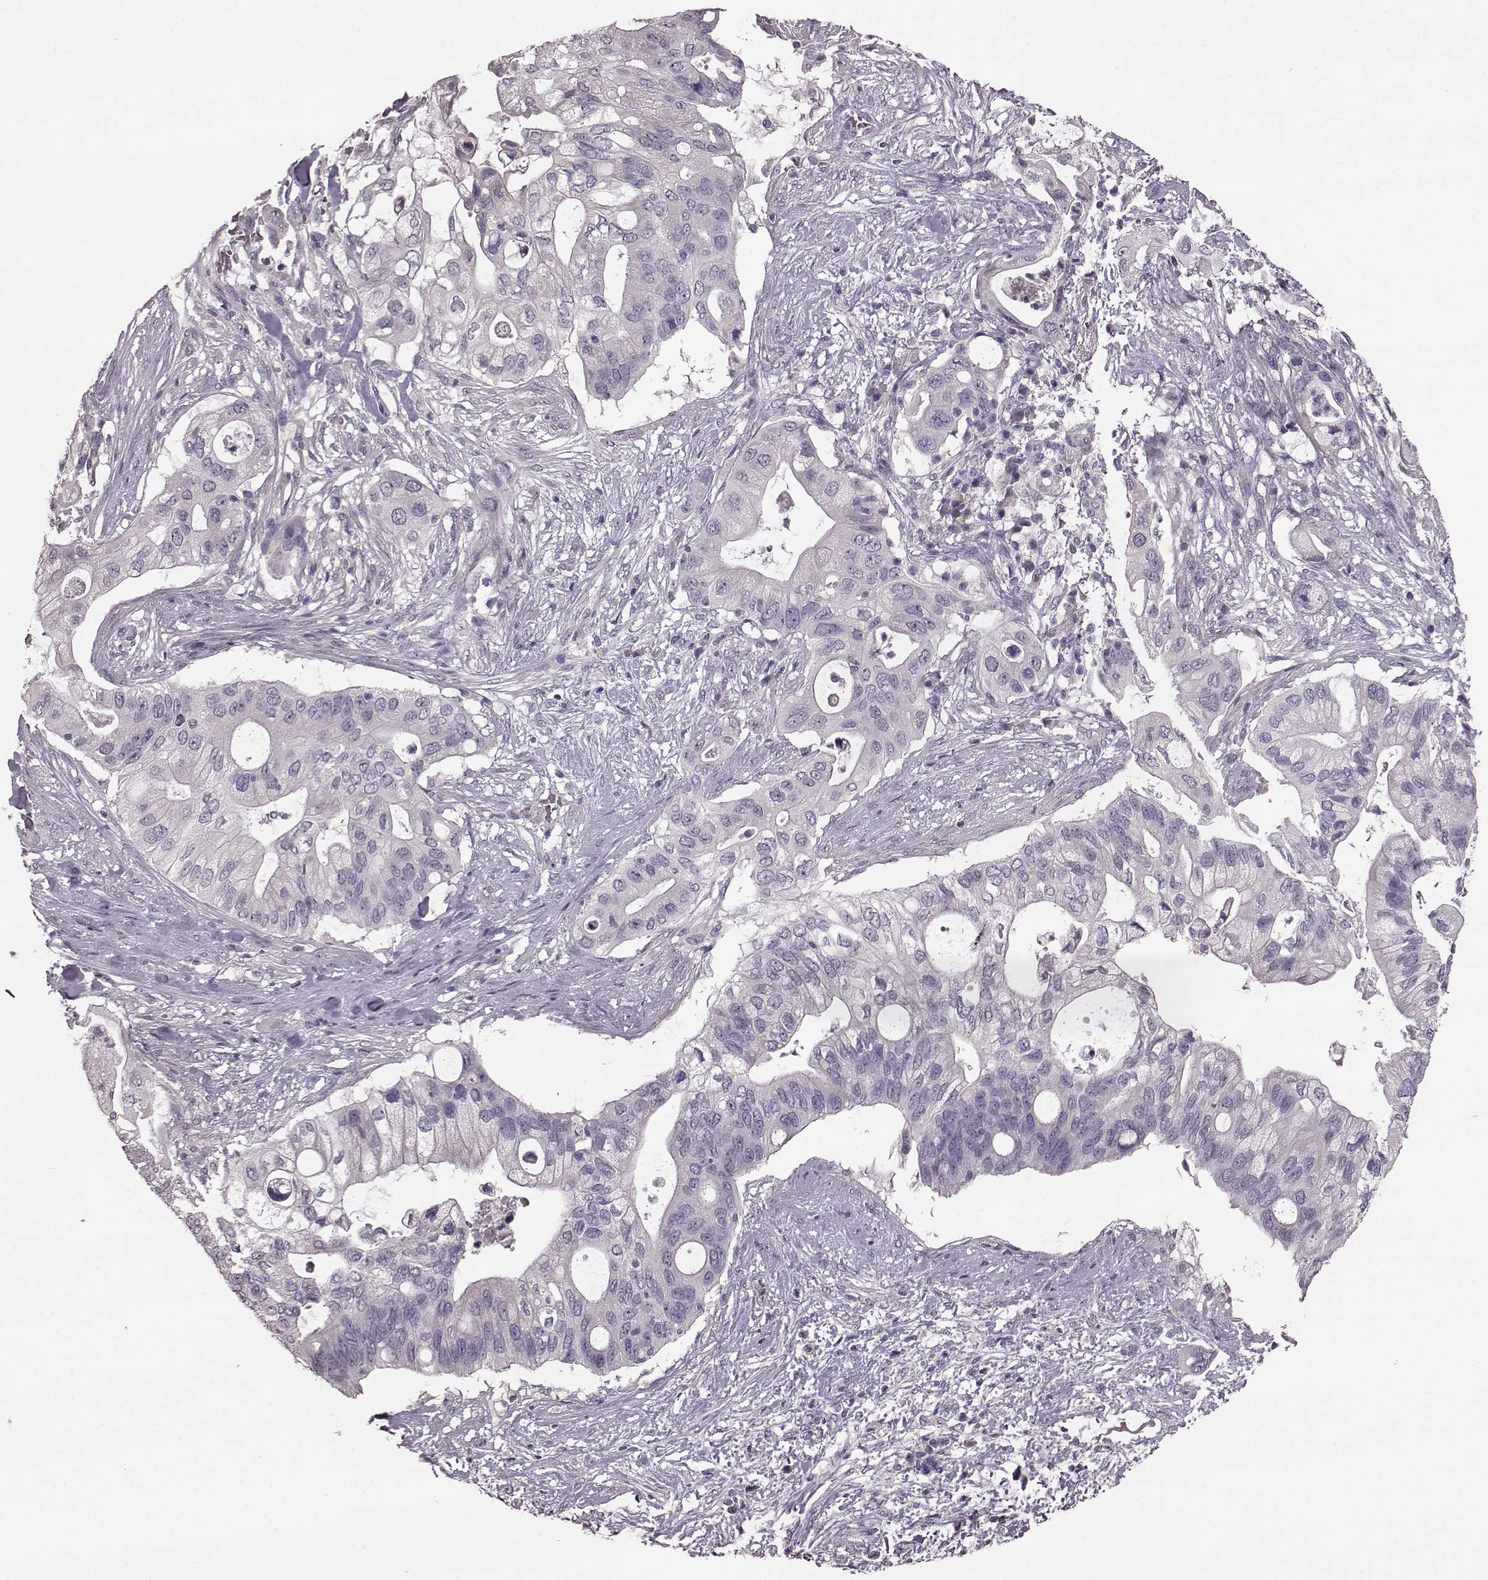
{"staining": {"intensity": "negative", "quantity": "none", "location": "none"}, "tissue": "pancreatic cancer", "cell_type": "Tumor cells", "image_type": "cancer", "snomed": [{"axis": "morphology", "description": "Adenocarcinoma, NOS"}, {"axis": "topography", "description": "Pancreas"}], "caption": "Image shows no significant protein expression in tumor cells of pancreatic cancer.", "gene": "SLC52A3", "patient": {"sex": "female", "age": 72}}